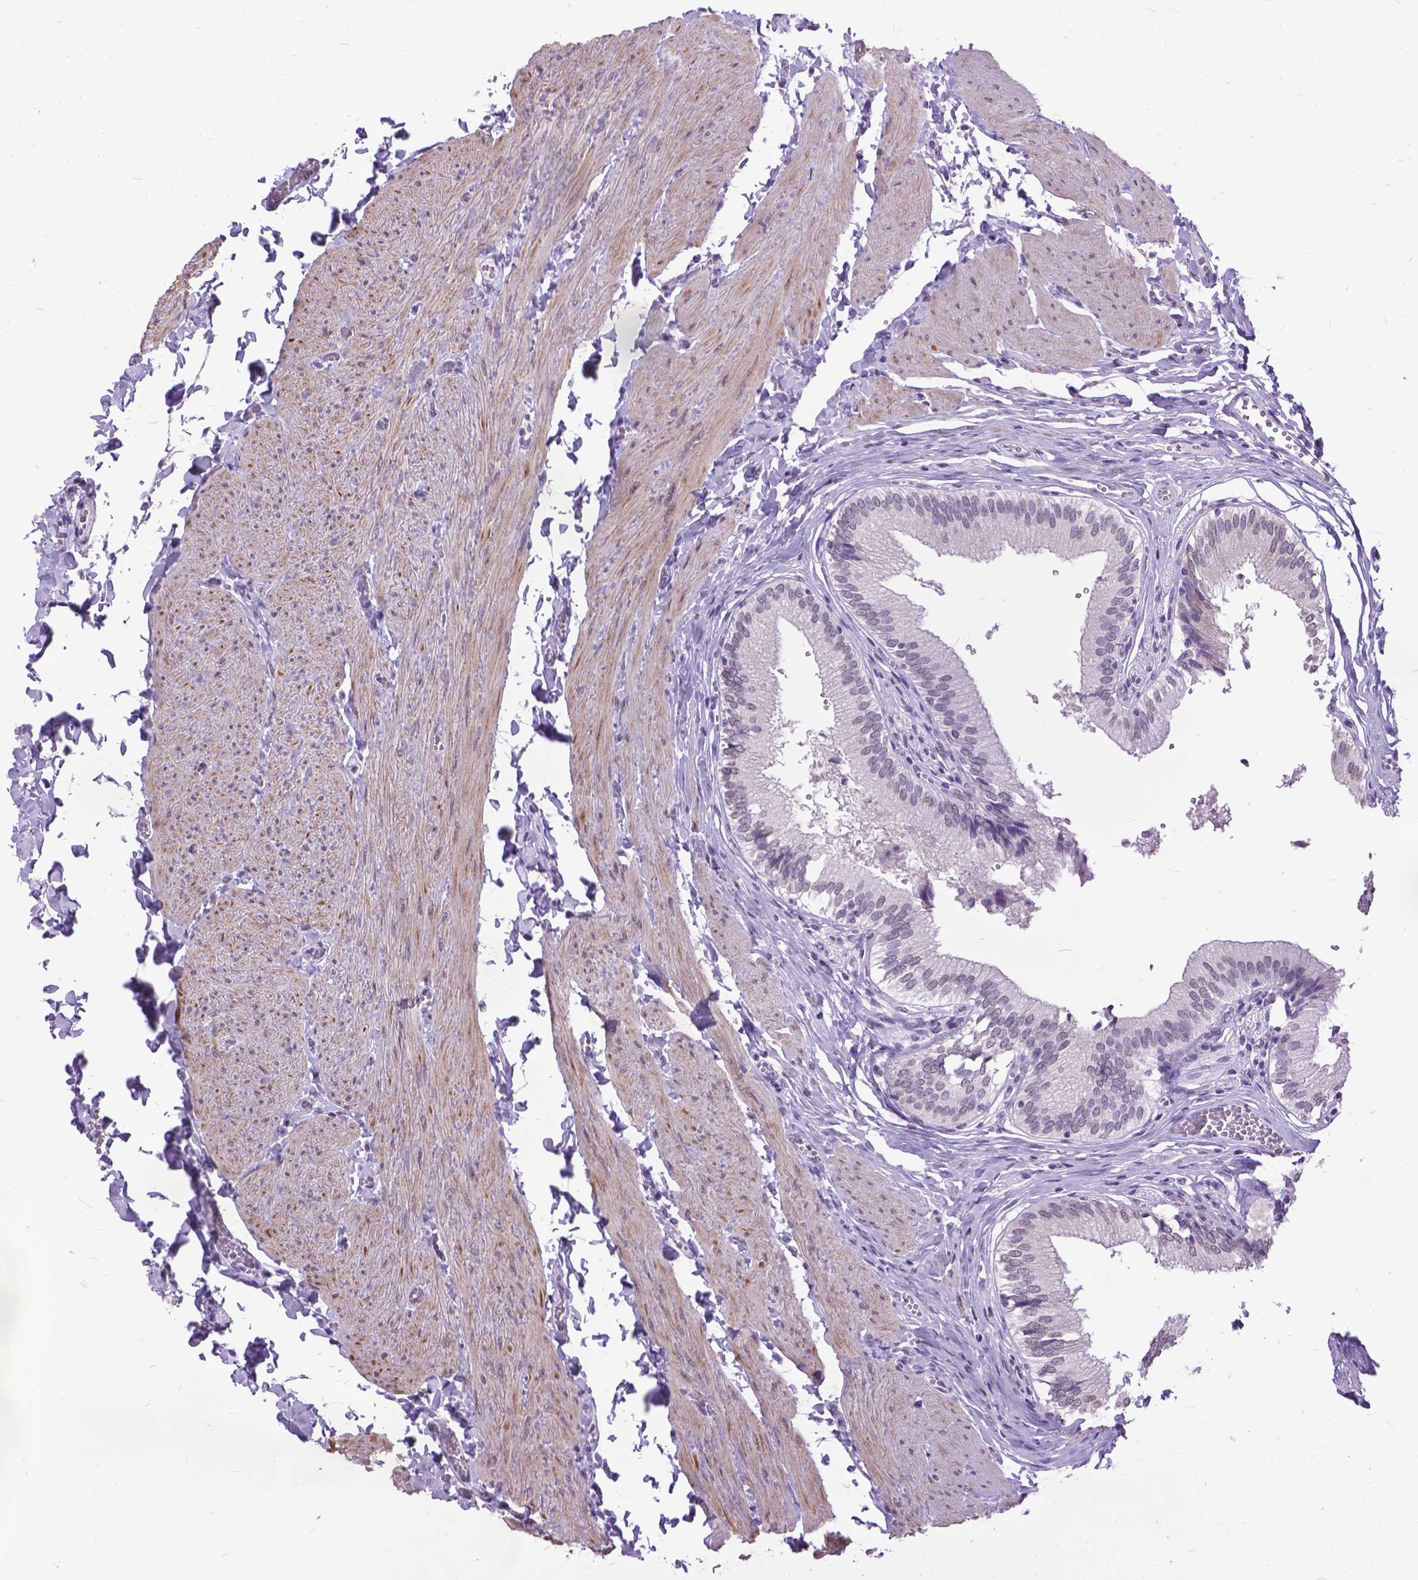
{"staining": {"intensity": "negative", "quantity": "none", "location": "none"}, "tissue": "gallbladder", "cell_type": "Glandular cells", "image_type": "normal", "snomed": [{"axis": "morphology", "description": "Normal tissue, NOS"}, {"axis": "topography", "description": "Gallbladder"}, {"axis": "topography", "description": "Peripheral nerve tissue"}], "caption": "This image is of benign gallbladder stained with immunohistochemistry (IHC) to label a protein in brown with the nuclei are counter-stained blue. There is no positivity in glandular cells.", "gene": "MARCHF10", "patient": {"sex": "male", "age": 17}}